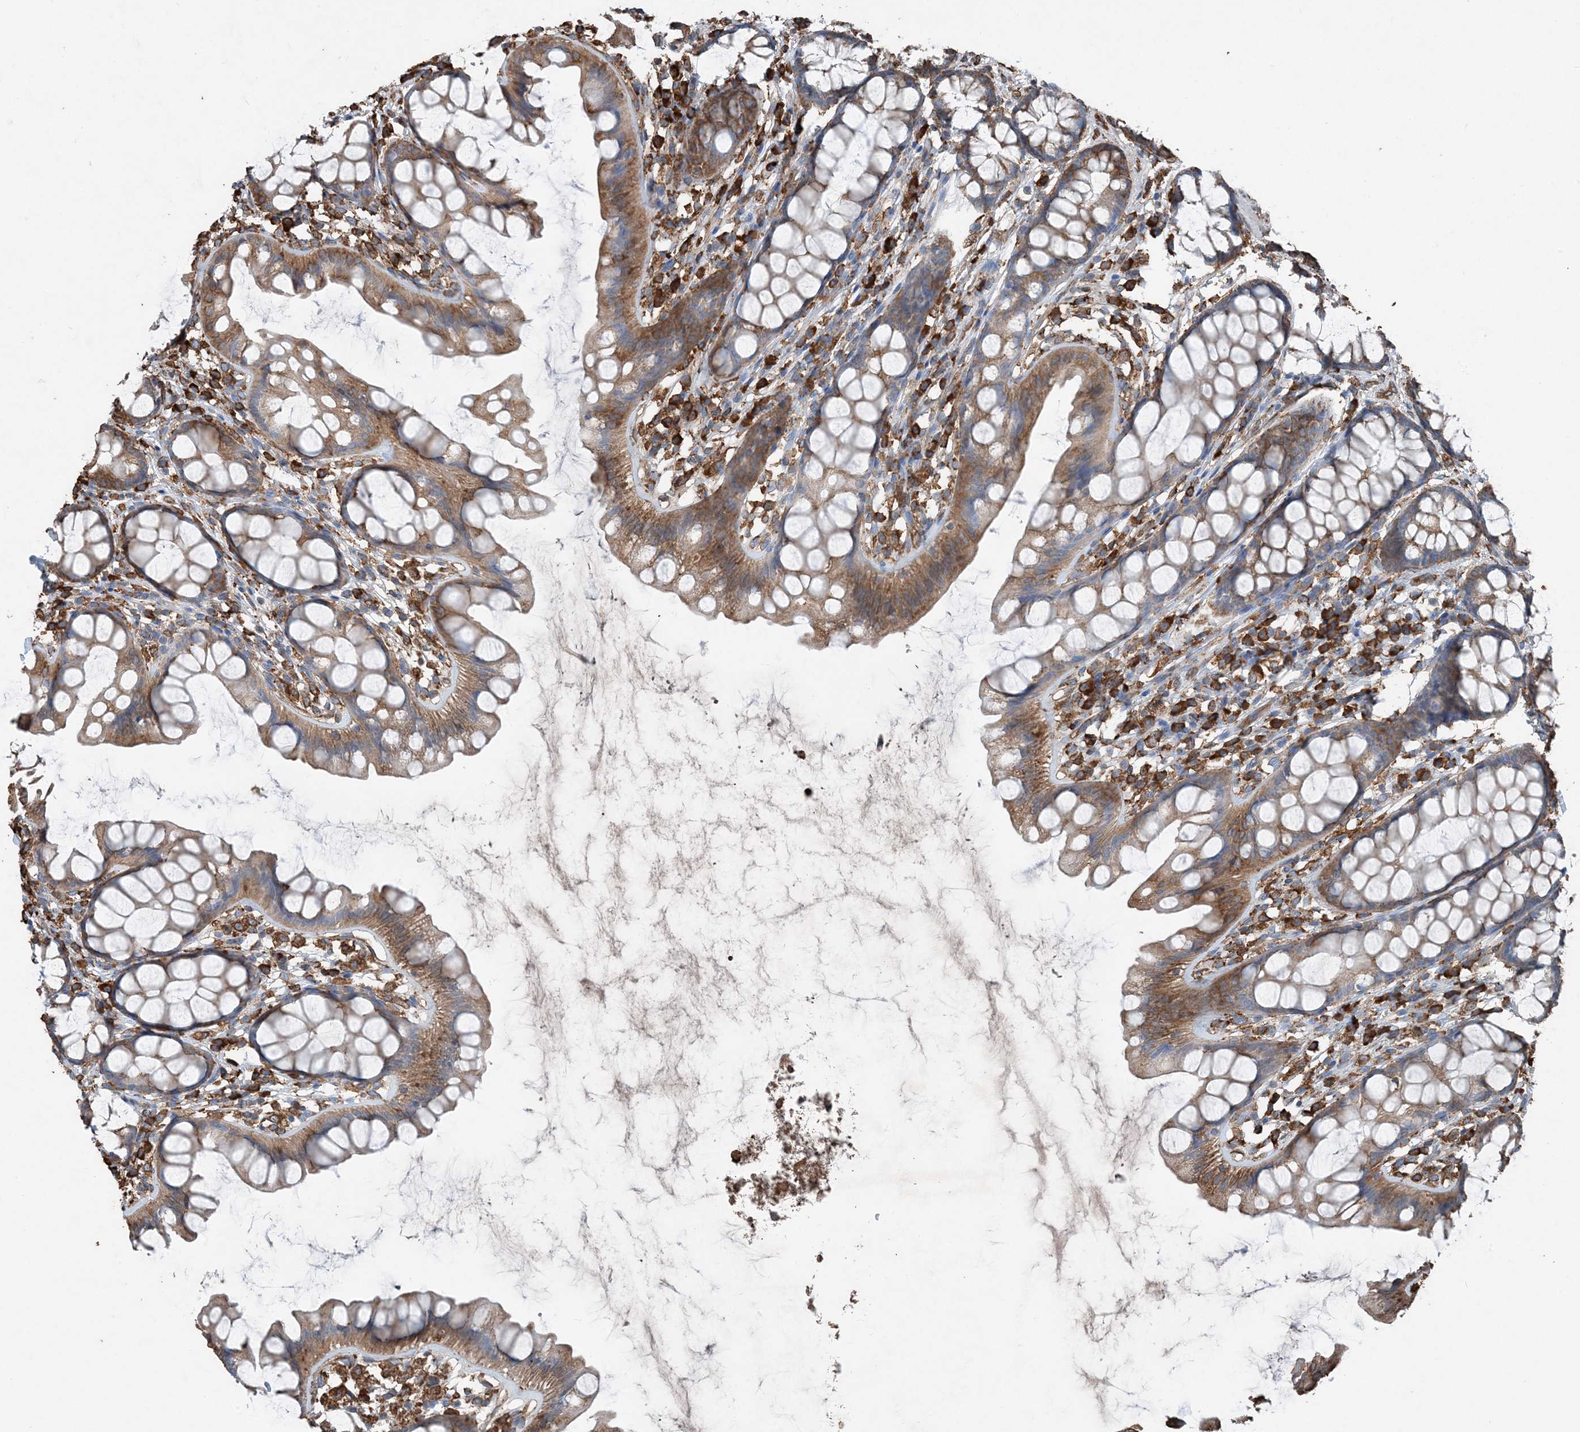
{"staining": {"intensity": "moderate", "quantity": ">75%", "location": "cytoplasmic/membranous"}, "tissue": "rectum", "cell_type": "Glandular cells", "image_type": "normal", "snomed": [{"axis": "morphology", "description": "Normal tissue, NOS"}, {"axis": "topography", "description": "Rectum"}], "caption": "A high-resolution micrograph shows immunohistochemistry staining of normal rectum, which exhibits moderate cytoplasmic/membranous expression in approximately >75% of glandular cells.", "gene": "PDIA6", "patient": {"sex": "female", "age": 65}}